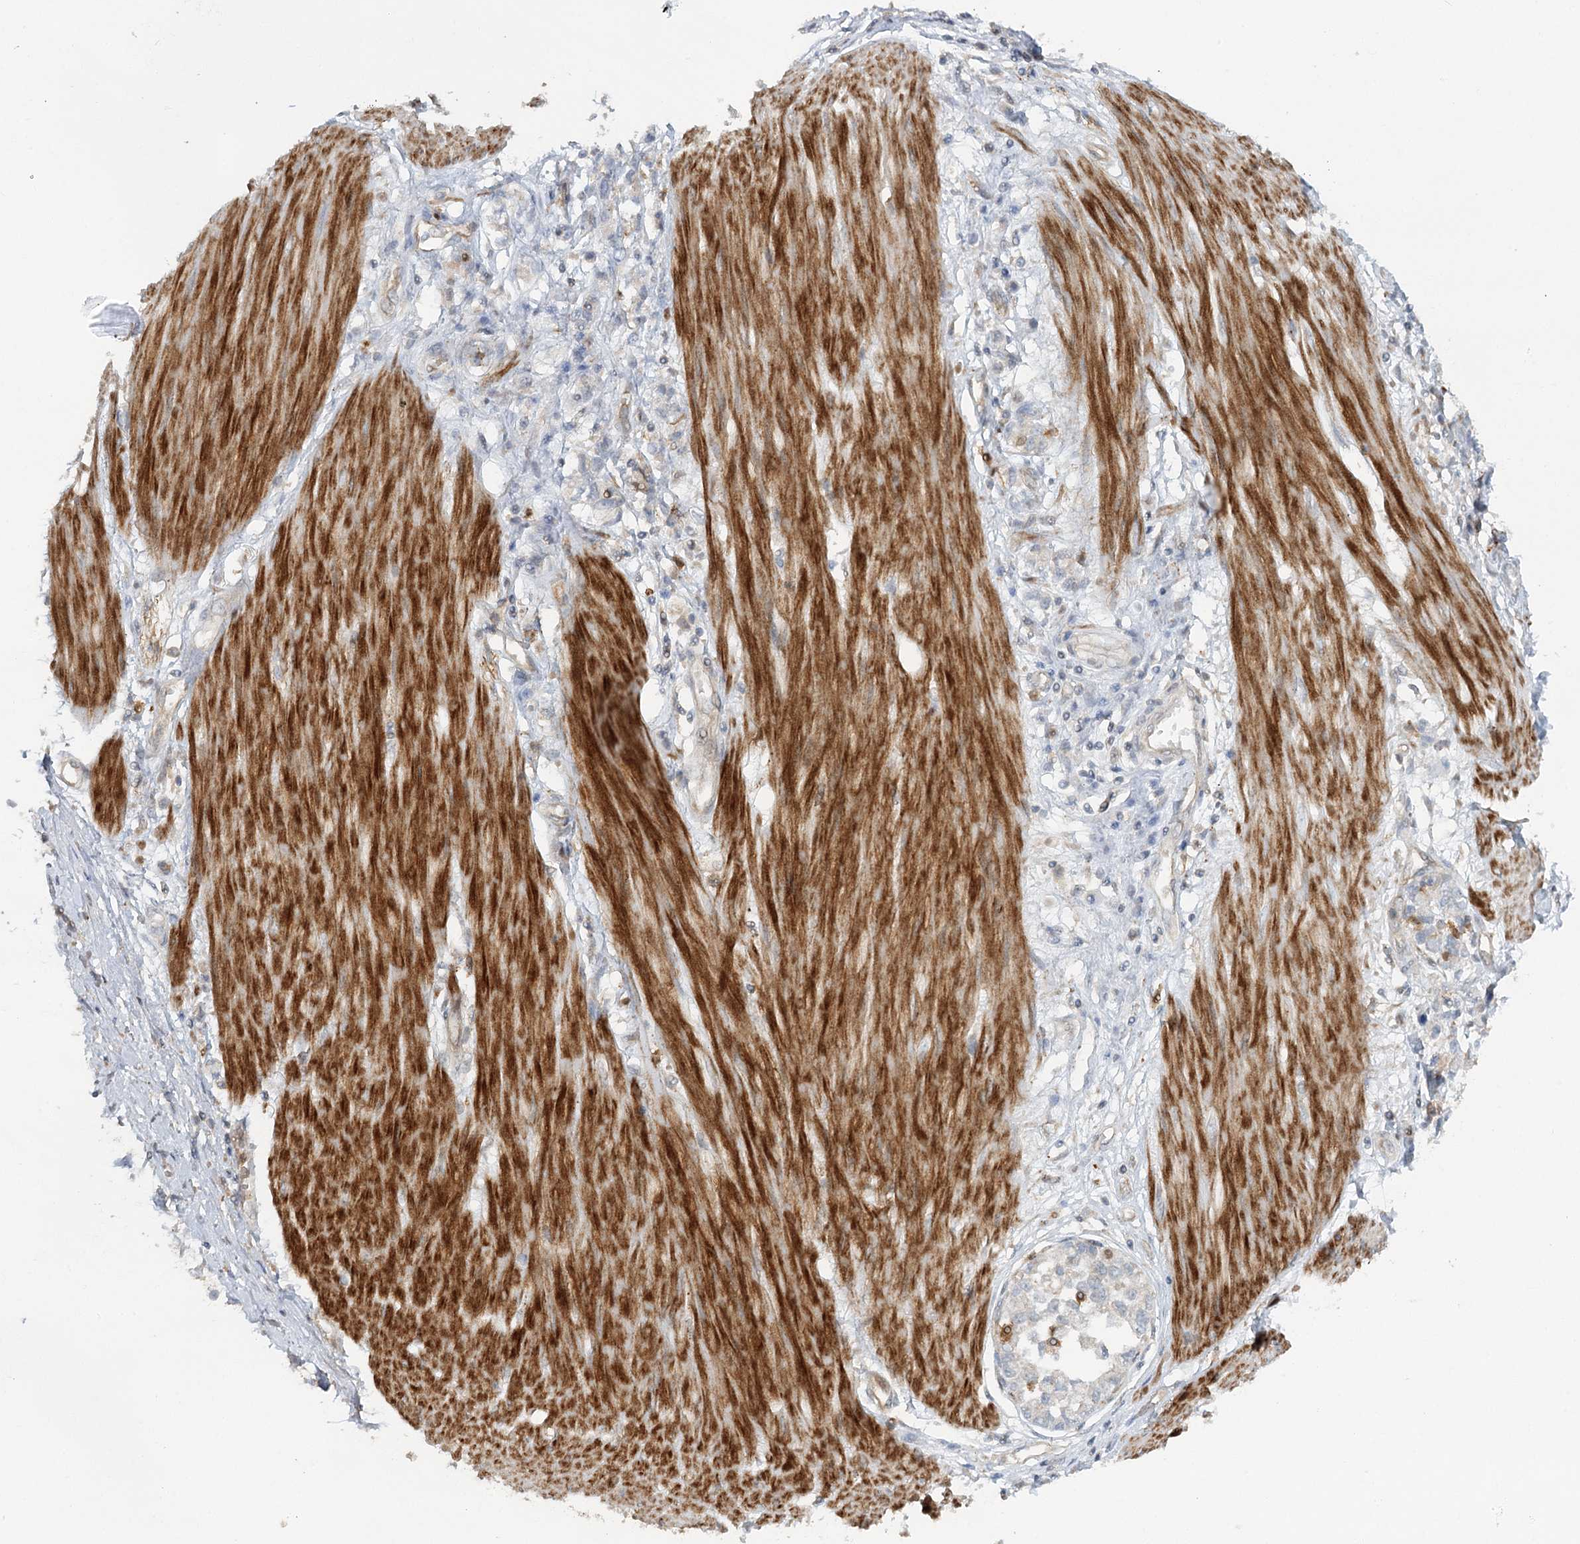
{"staining": {"intensity": "negative", "quantity": "none", "location": "none"}, "tissue": "stomach cancer", "cell_type": "Tumor cells", "image_type": "cancer", "snomed": [{"axis": "morphology", "description": "Adenocarcinoma, NOS"}, {"axis": "topography", "description": "Stomach"}], "caption": "DAB immunohistochemical staining of human stomach cancer shows no significant positivity in tumor cells. (DAB (3,3'-diaminobenzidine) immunohistochemistry, high magnification).", "gene": "GBE1", "patient": {"sex": "female", "age": 76}}